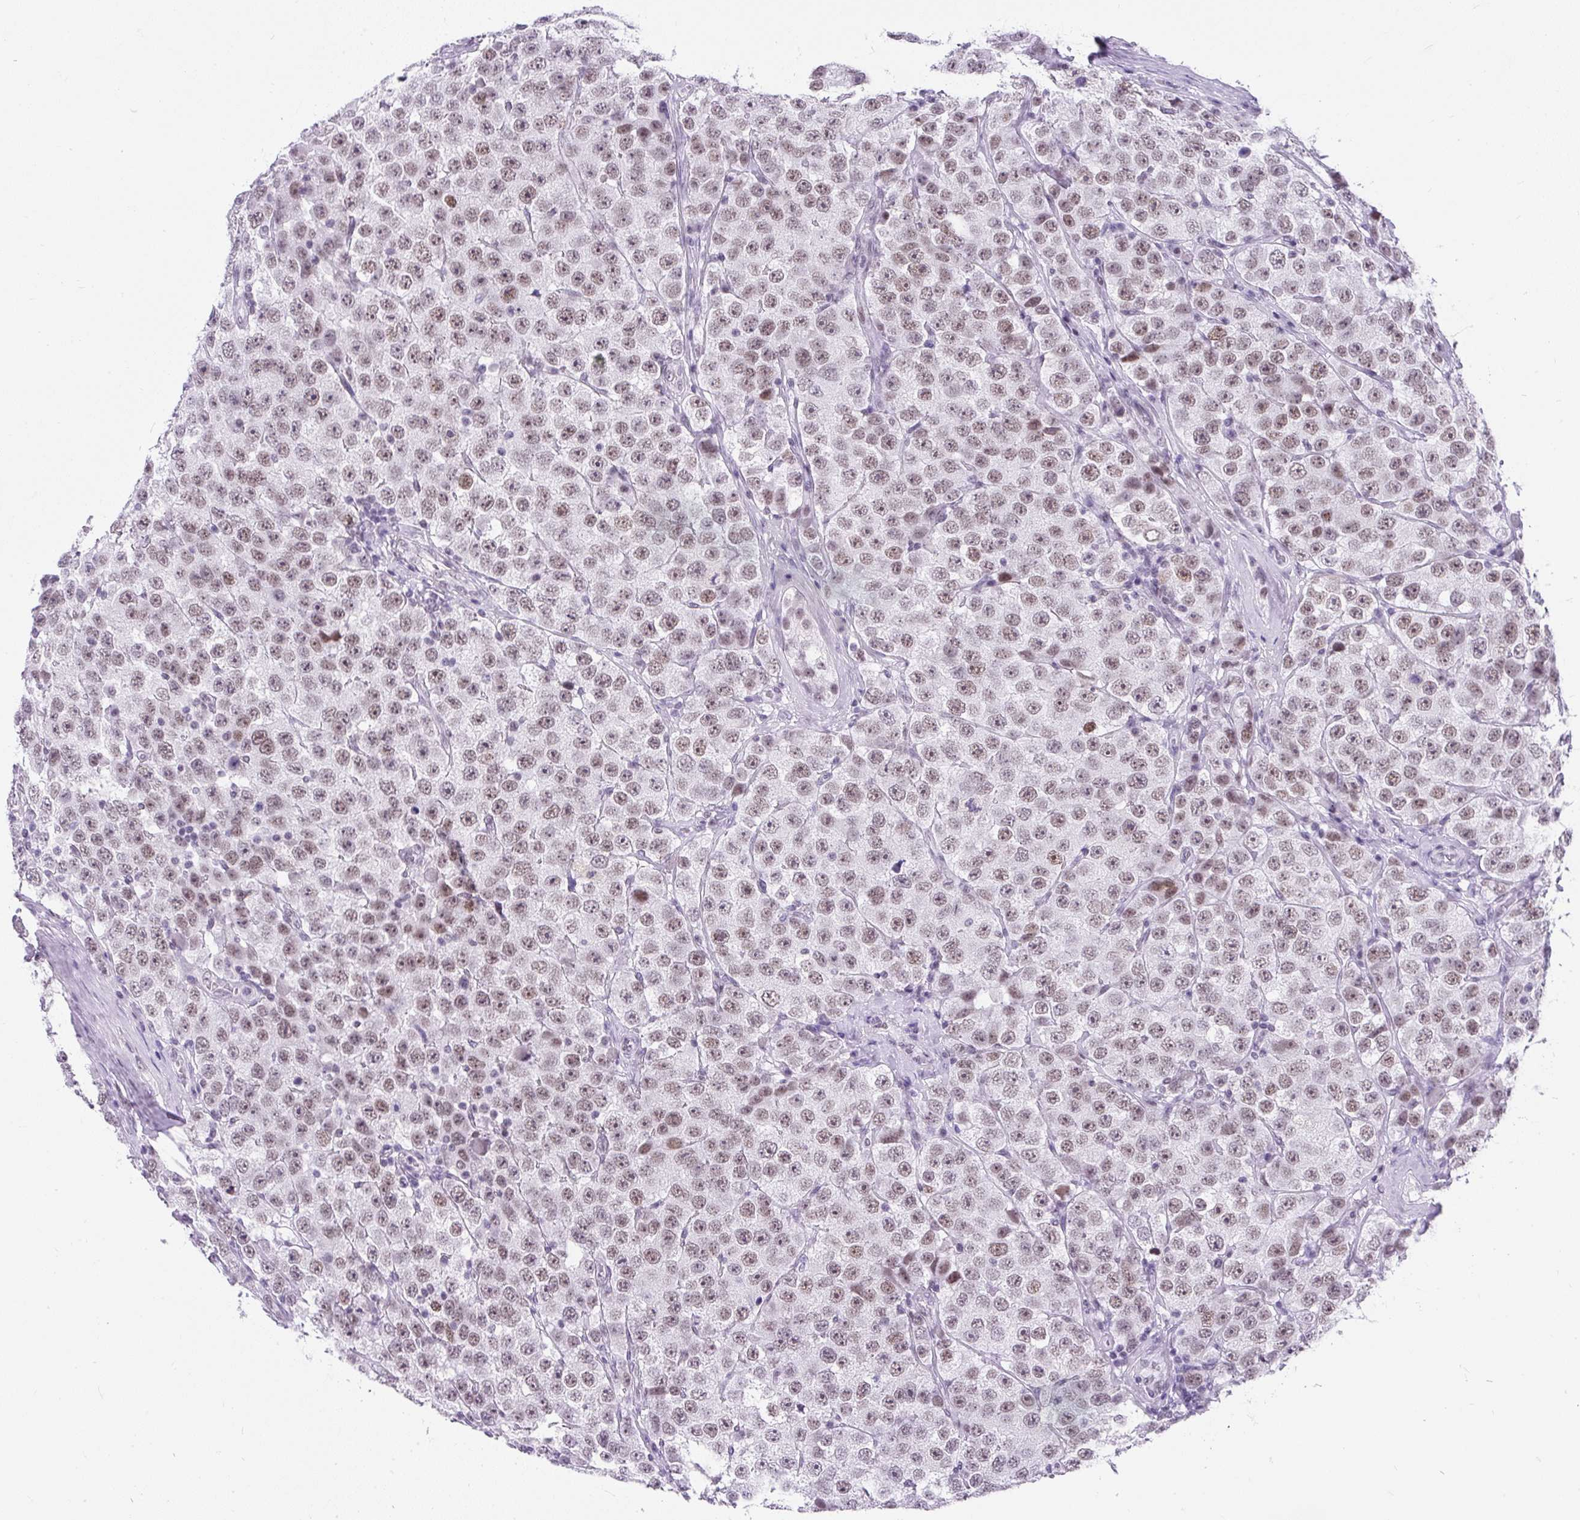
{"staining": {"intensity": "weak", "quantity": ">75%", "location": "nuclear"}, "tissue": "testis cancer", "cell_type": "Tumor cells", "image_type": "cancer", "snomed": [{"axis": "morphology", "description": "Seminoma, NOS"}, {"axis": "topography", "description": "Testis"}], "caption": "An immunohistochemistry photomicrograph of neoplastic tissue is shown. Protein staining in brown shows weak nuclear positivity in seminoma (testis) within tumor cells. The staining is performed using DAB (3,3'-diaminobenzidine) brown chromogen to label protein expression. The nuclei are counter-stained blue using hematoxylin.", "gene": "PLCXD2", "patient": {"sex": "male", "age": 28}}